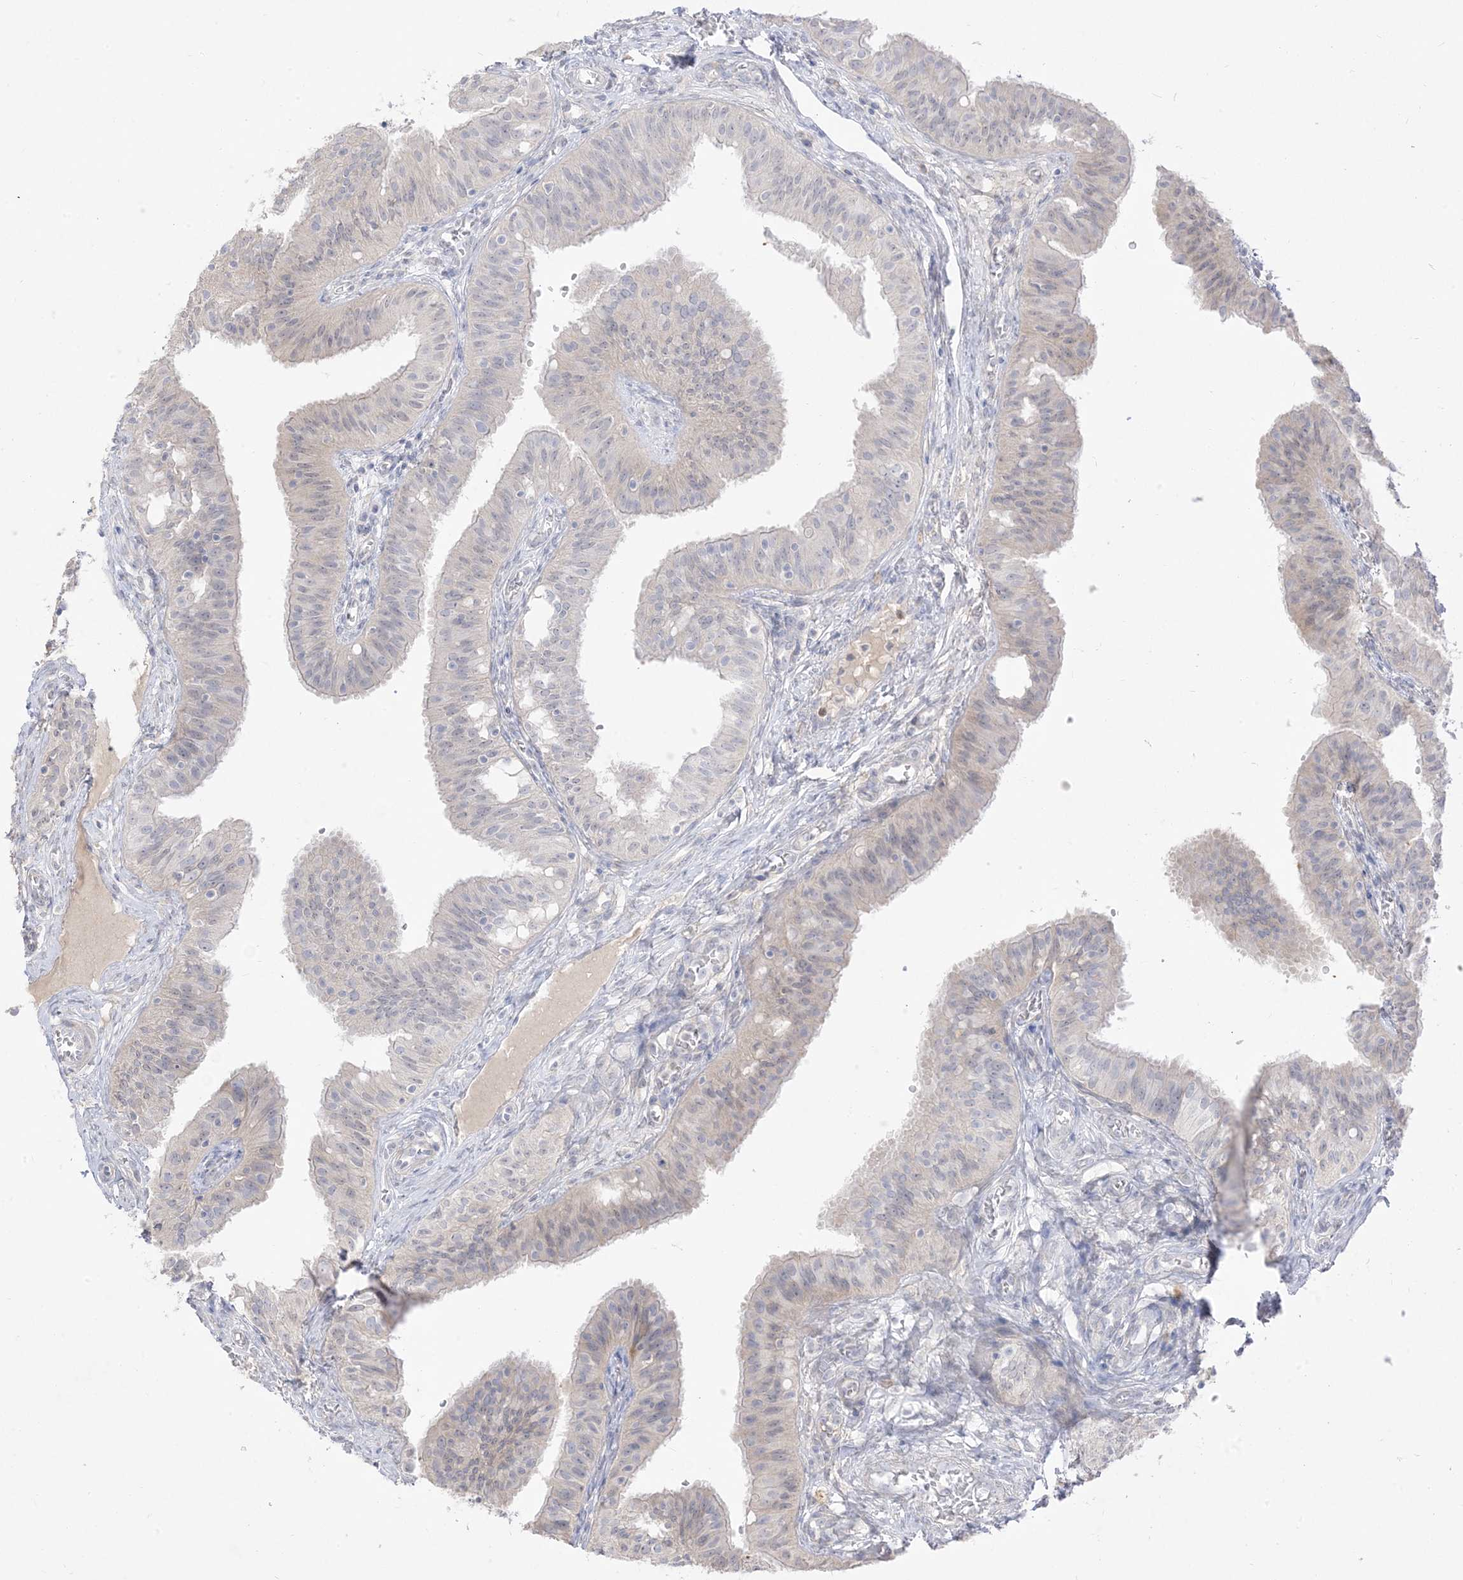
{"staining": {"intensity": "negative", "quantity": "none", "location": "none"}, "tissue": "fallopian tube", "cell_type": "Glandular cells", "image_type": "normal", "snomed": [{"axis": "morphology", "description": "Normal tissue, NOS"}, {"axis": "topography", "description": "Fallopian tube"}, {"axis": "topography", "description": "Ovary"}], "caption": "Protein analysis of benign fallopian tube displays no significant expression in glandular cells. (DAB (3,3'-diaminobenzidine) immunohistochemistry (IHC) with hematoxylin counter stain).", "gene": "LOXL3", "patient": {"sex": "female", "age": 42}}